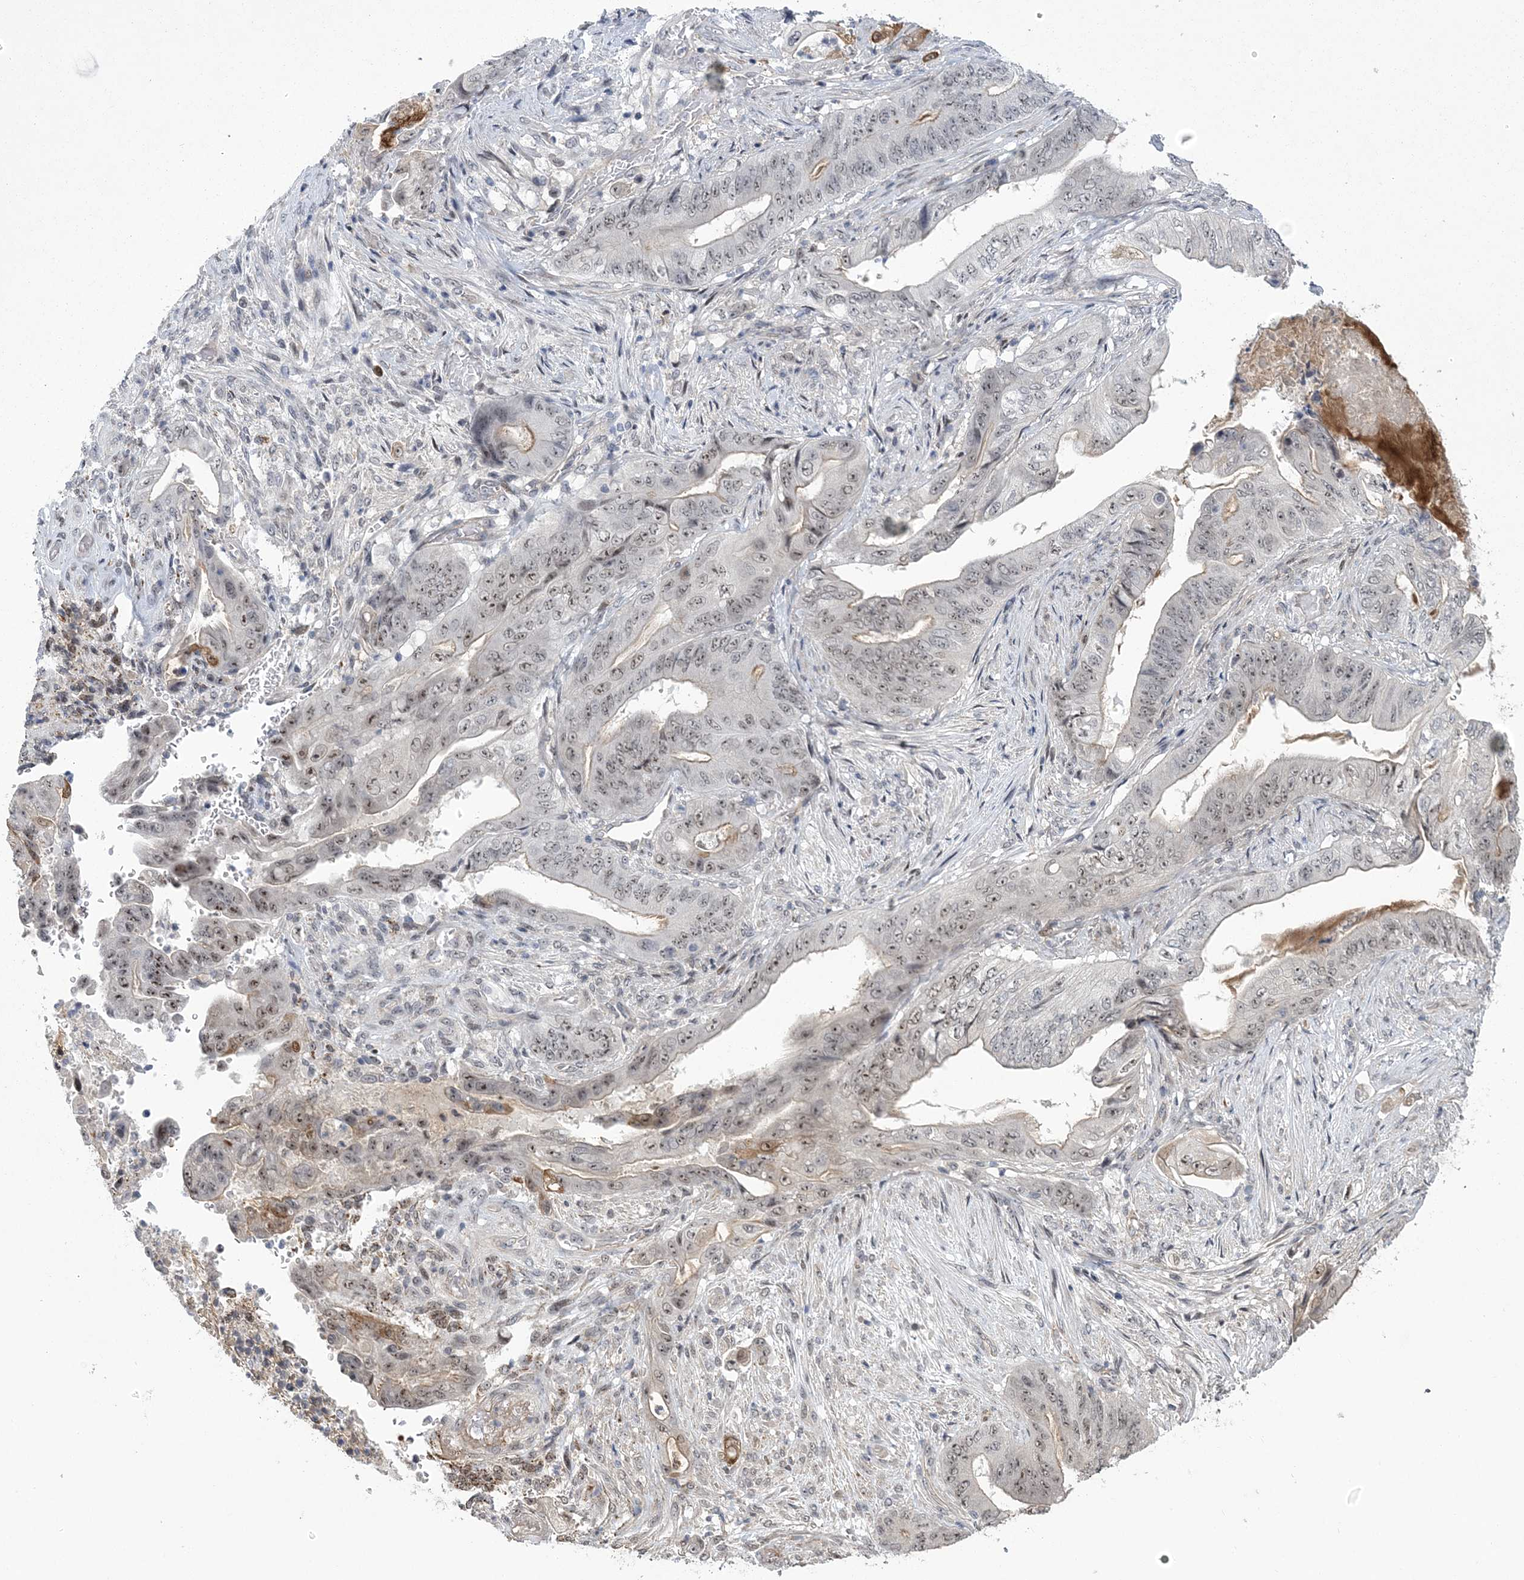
{"staining": {"intensity": "weak", "quantity": "25%-75%", "location": "nuclear"}, "tissue": "stomach cancer", "cell_type": "Tumor cells", "image_type": "cancer", "snomed": [{"axis": "morphology", "description": "Adenocarcinoma, NOS"}, {"axis": "topography", "description": "Stomach"}], "caption": "IHC micrograph of neoplastic tissue: human adenocarcinoma (stomach) stained using IHC exhibits low levels of weak protein expression localized specifically in the nuclear of tumor cells, appearing as a nuclear brown color.", "gene": "HOMEZ", "patient": {"sex": "female", "age": 73}}